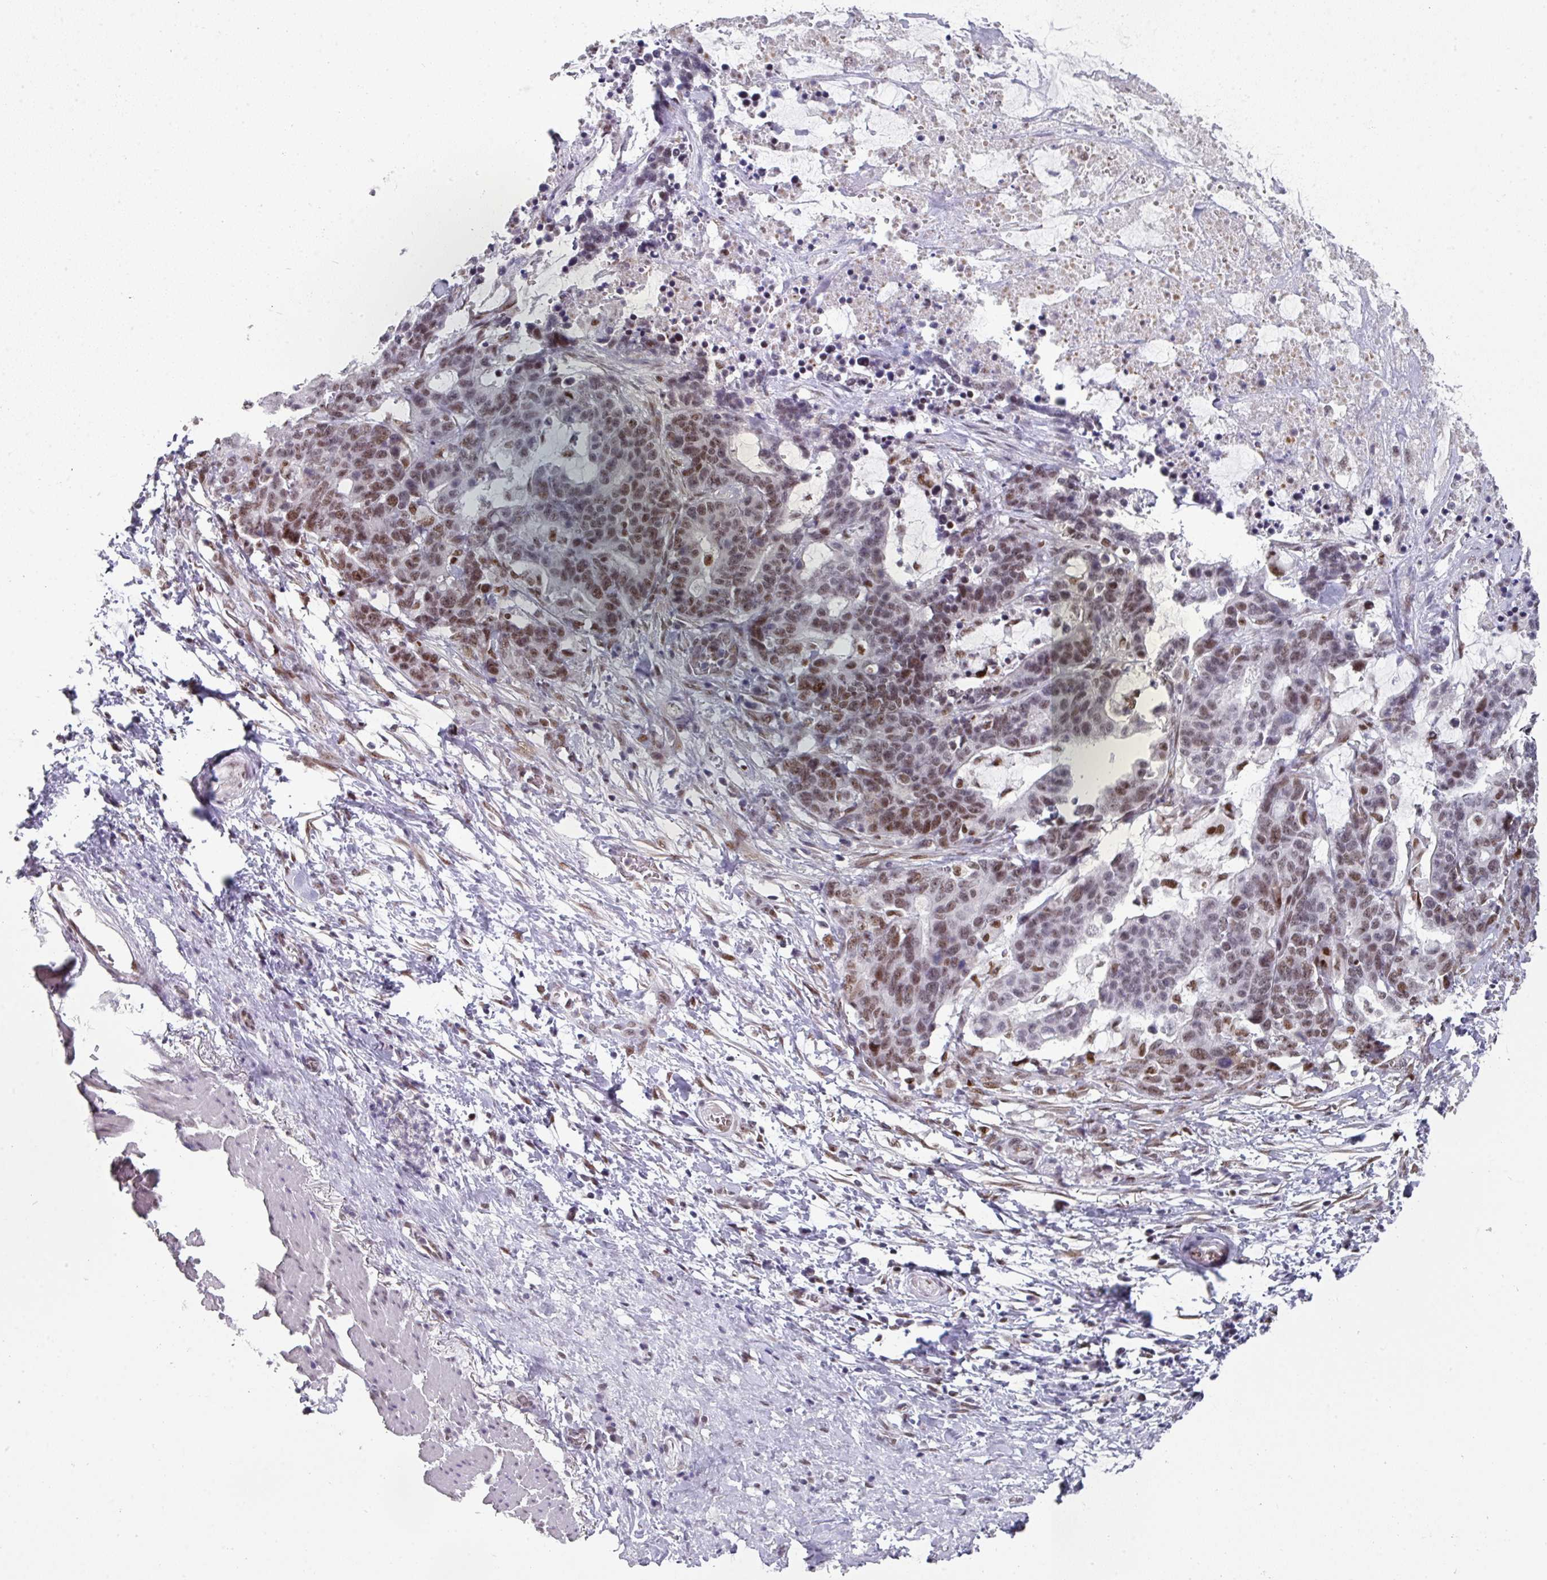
{"staining": {"intensity": "moderate", "quantity": ">75%", "location": "nuclear"}, "tissue": "stomach cancer", "cell_type": "Tumor cells", "image_type": "cancer", "snomed": [{"axis": "morphology", "description": "Normal tissue, NOS"}, {"axis": "morphology", "description": "Adenocarcinoma, NOS"}, {"axis": "topography", "description": "Stomach"}], "caption": "Immunohistochemical staining of human stomach cancer demonstrates moderate nuclear protein positivity in approximately >75% of tumor cells.", "gene": "RAD50", "patient": {"sex": "female", "age": 64}}